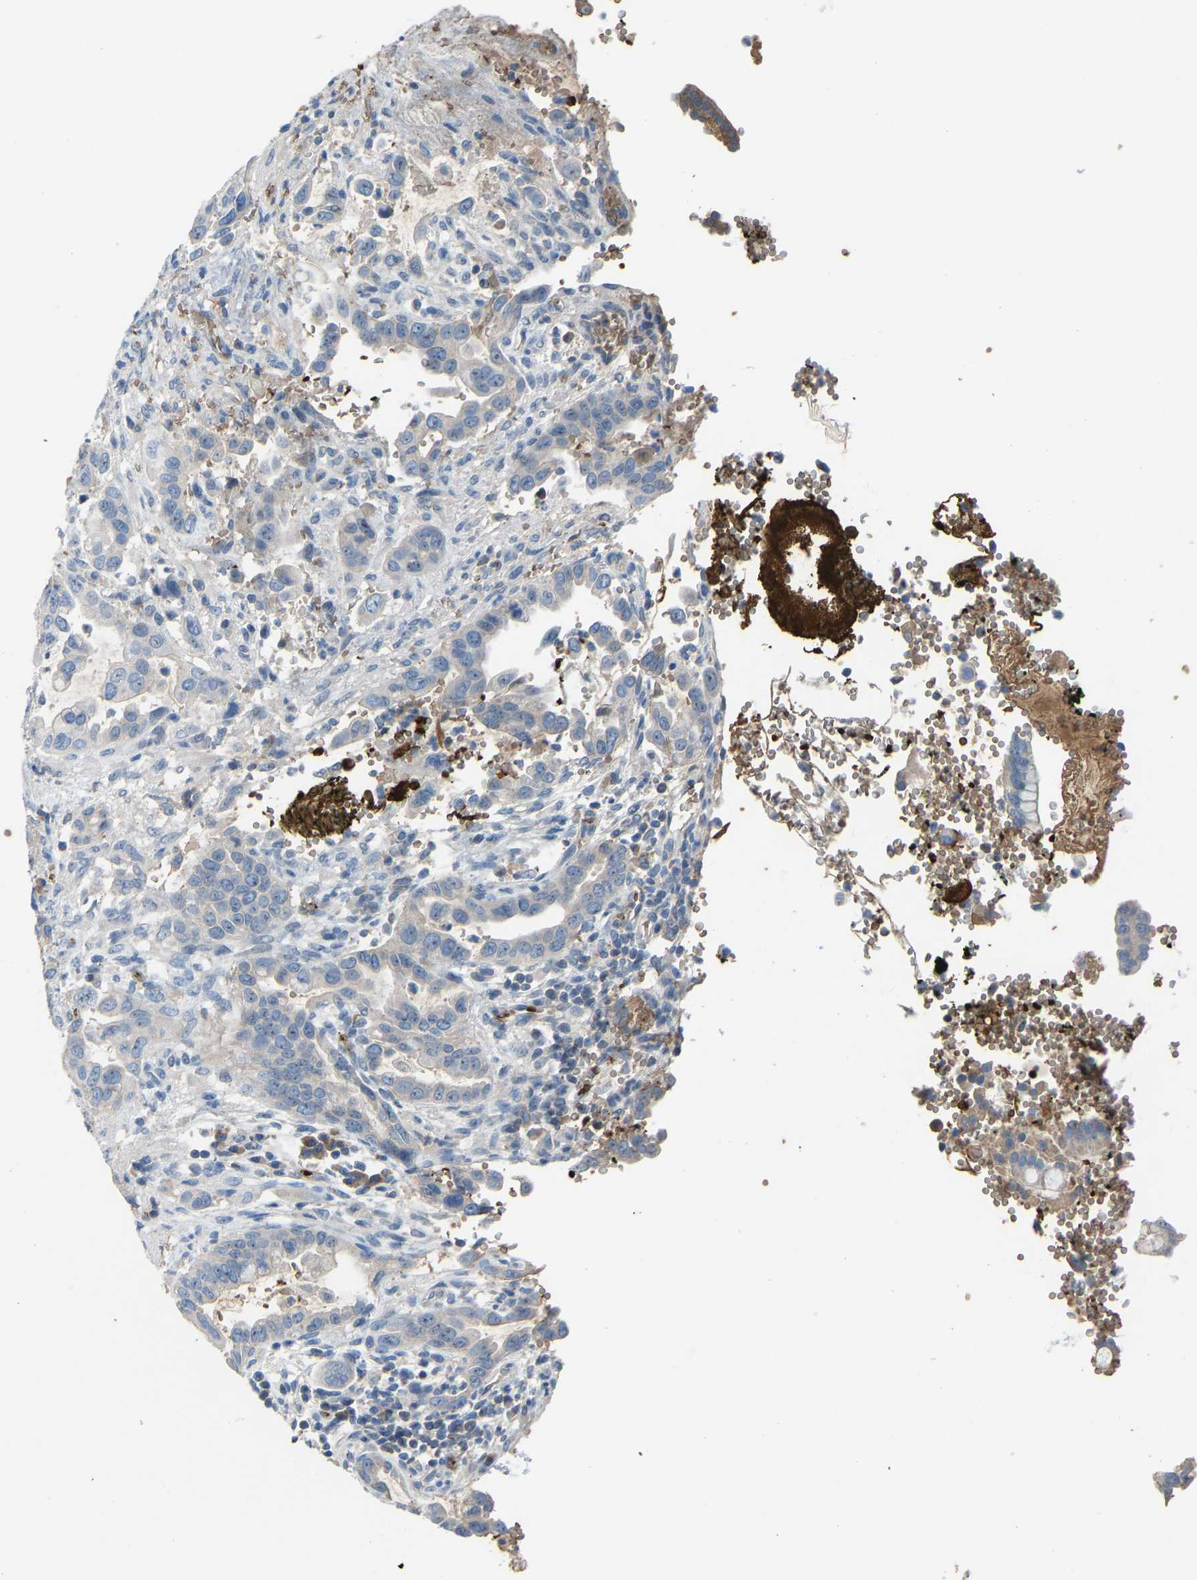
{"staining": {"intensity": "negative", "quantity": "none", "location": "none"}, "tissue": "pancreatic cancer", "cell_type": "Tumor cells", "image_type": "cancer", "snomed": [{"axis": "morphology", "description": "Adenocarcinoma, NOS"}, {"axis": "topography", "description": "Pancreas"}], "caption": "DAB immunohistochemical staining of human pancreatic adenocarcinoma displays no significant positivity in tumor cells.", "gene": "PIGS", "patient": {"sex": "female", "age": 70}}